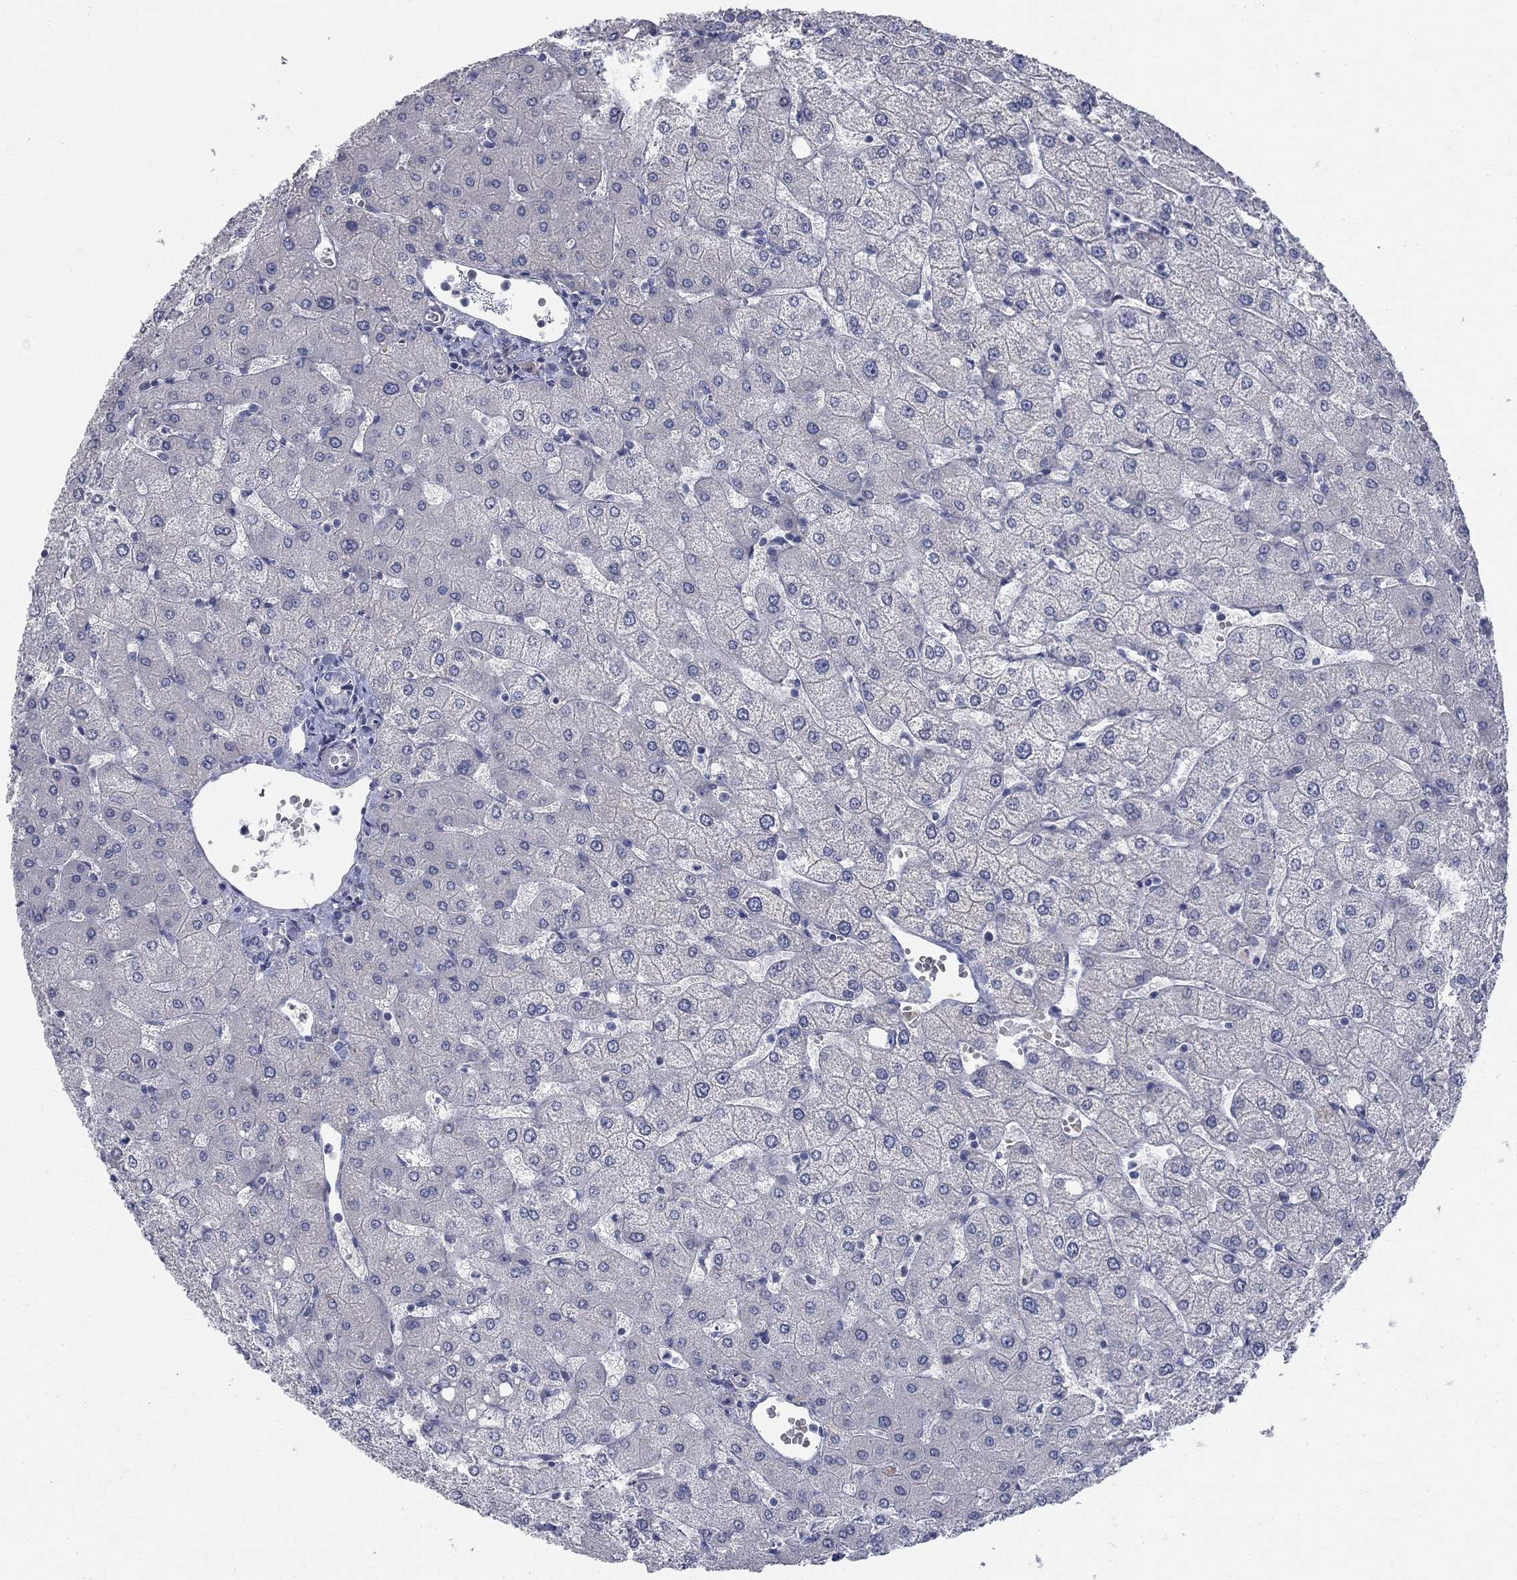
{"staining": {"intensity": "negative", "quantity": "none", "location": "none"}, "tissue": "liver", "cell_type": "Cholangiocytes", "image_type": "normal", "snomed": [{"axis": "morphology", "description": "Normal tissue, NOS"}, {"axis": "topography", "description": "Liver"}], "caption": "Immunohistochemistry (IHC) of unremarkable human liver shows no expression in cholangiocytes. The staining was performed using DAB to visualize the protein expression in brown, while the nuclei were stained in blue with hematoxylin (Magnification: 20x).", "gene": "DNER", "patient": {"sex": "female", "age": 54}}